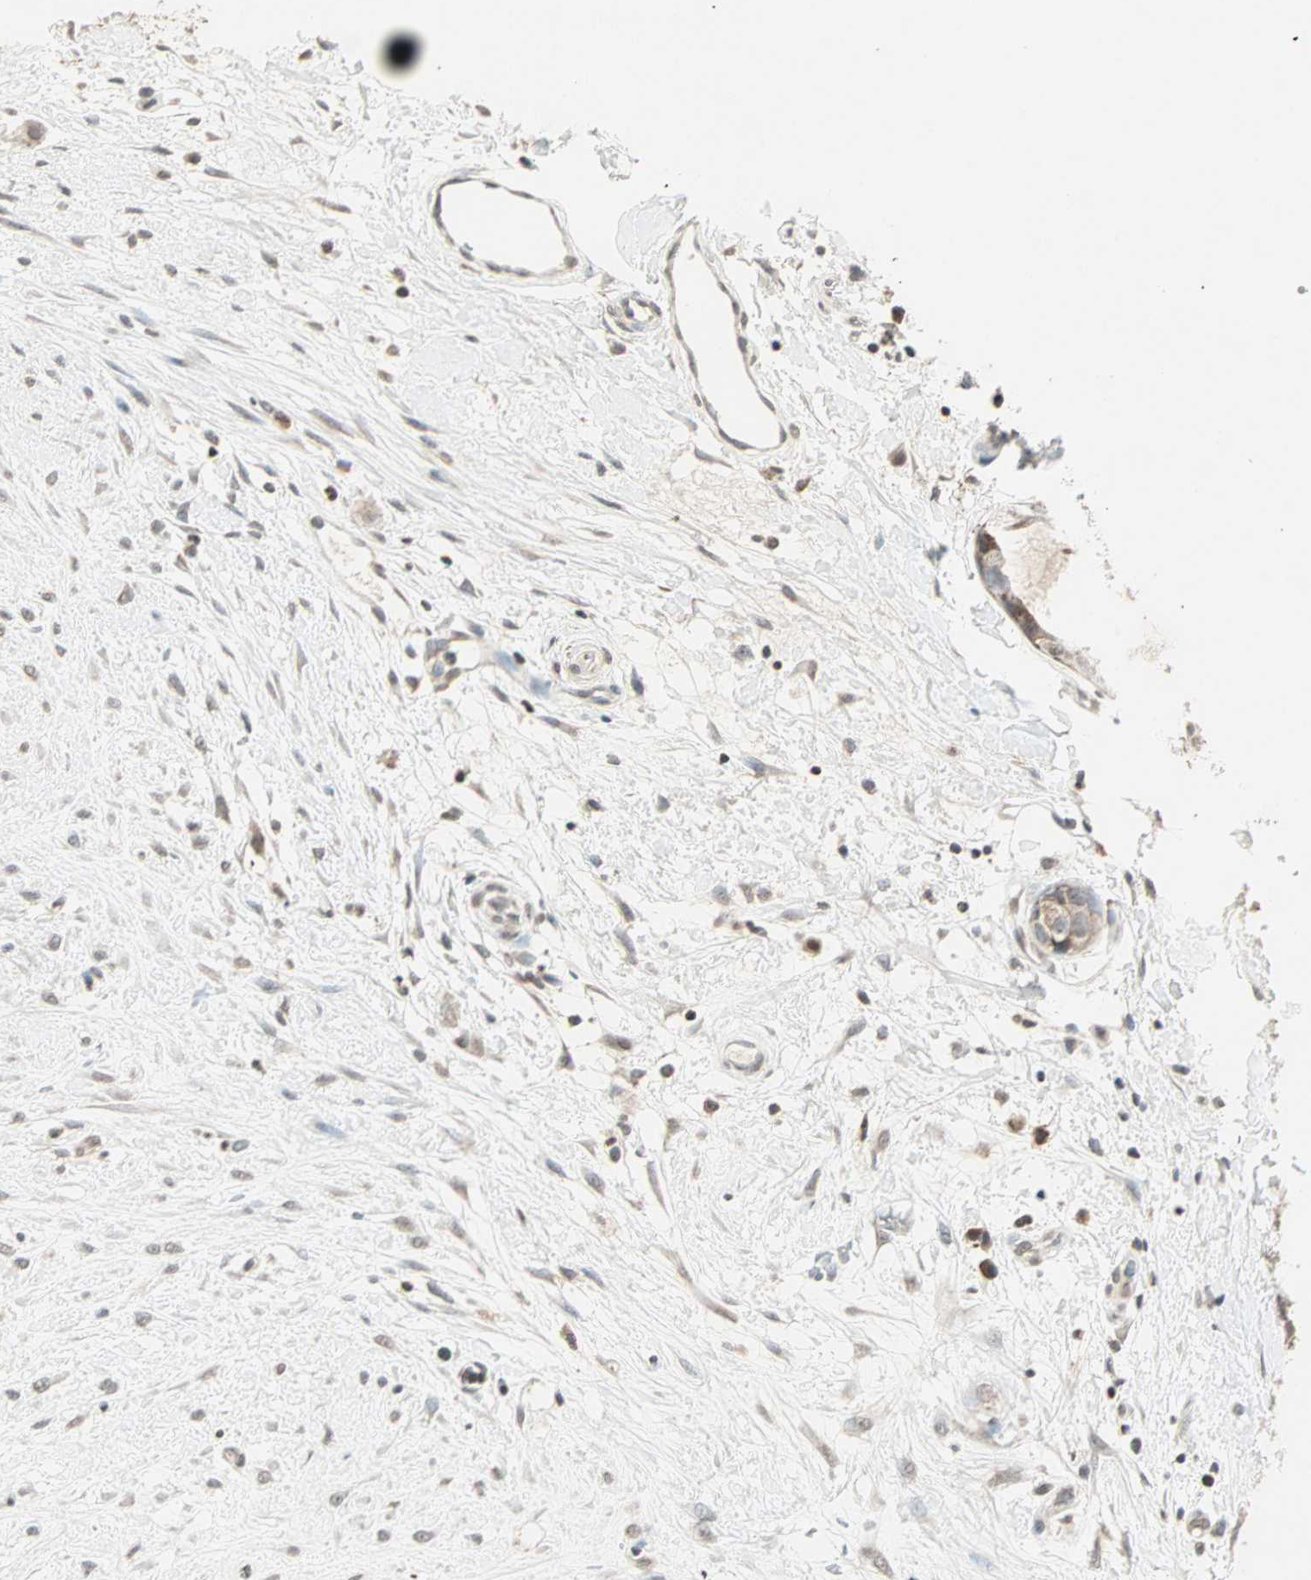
{"staining": {"intensity": "moderate", "quantity": ">75%", "location": "cytoplasmic/membranous"}, "tissue": "breast cancer", "cell_type": "Tumor cells", "image_type": "cancer", "snomed": [{"axis": "morphology", "description": "Duct carcinoma"}, {"axis": "topography", "description": "Breast"}], "caption": "About >75% of tumor cells in breast cancer exhibit moderate cytoplasmic/membranous protein staining as visualized by brown immunohistochemical staining.", "gene": "PRELID1", "patient": {"sex": "female", "age": 40}}